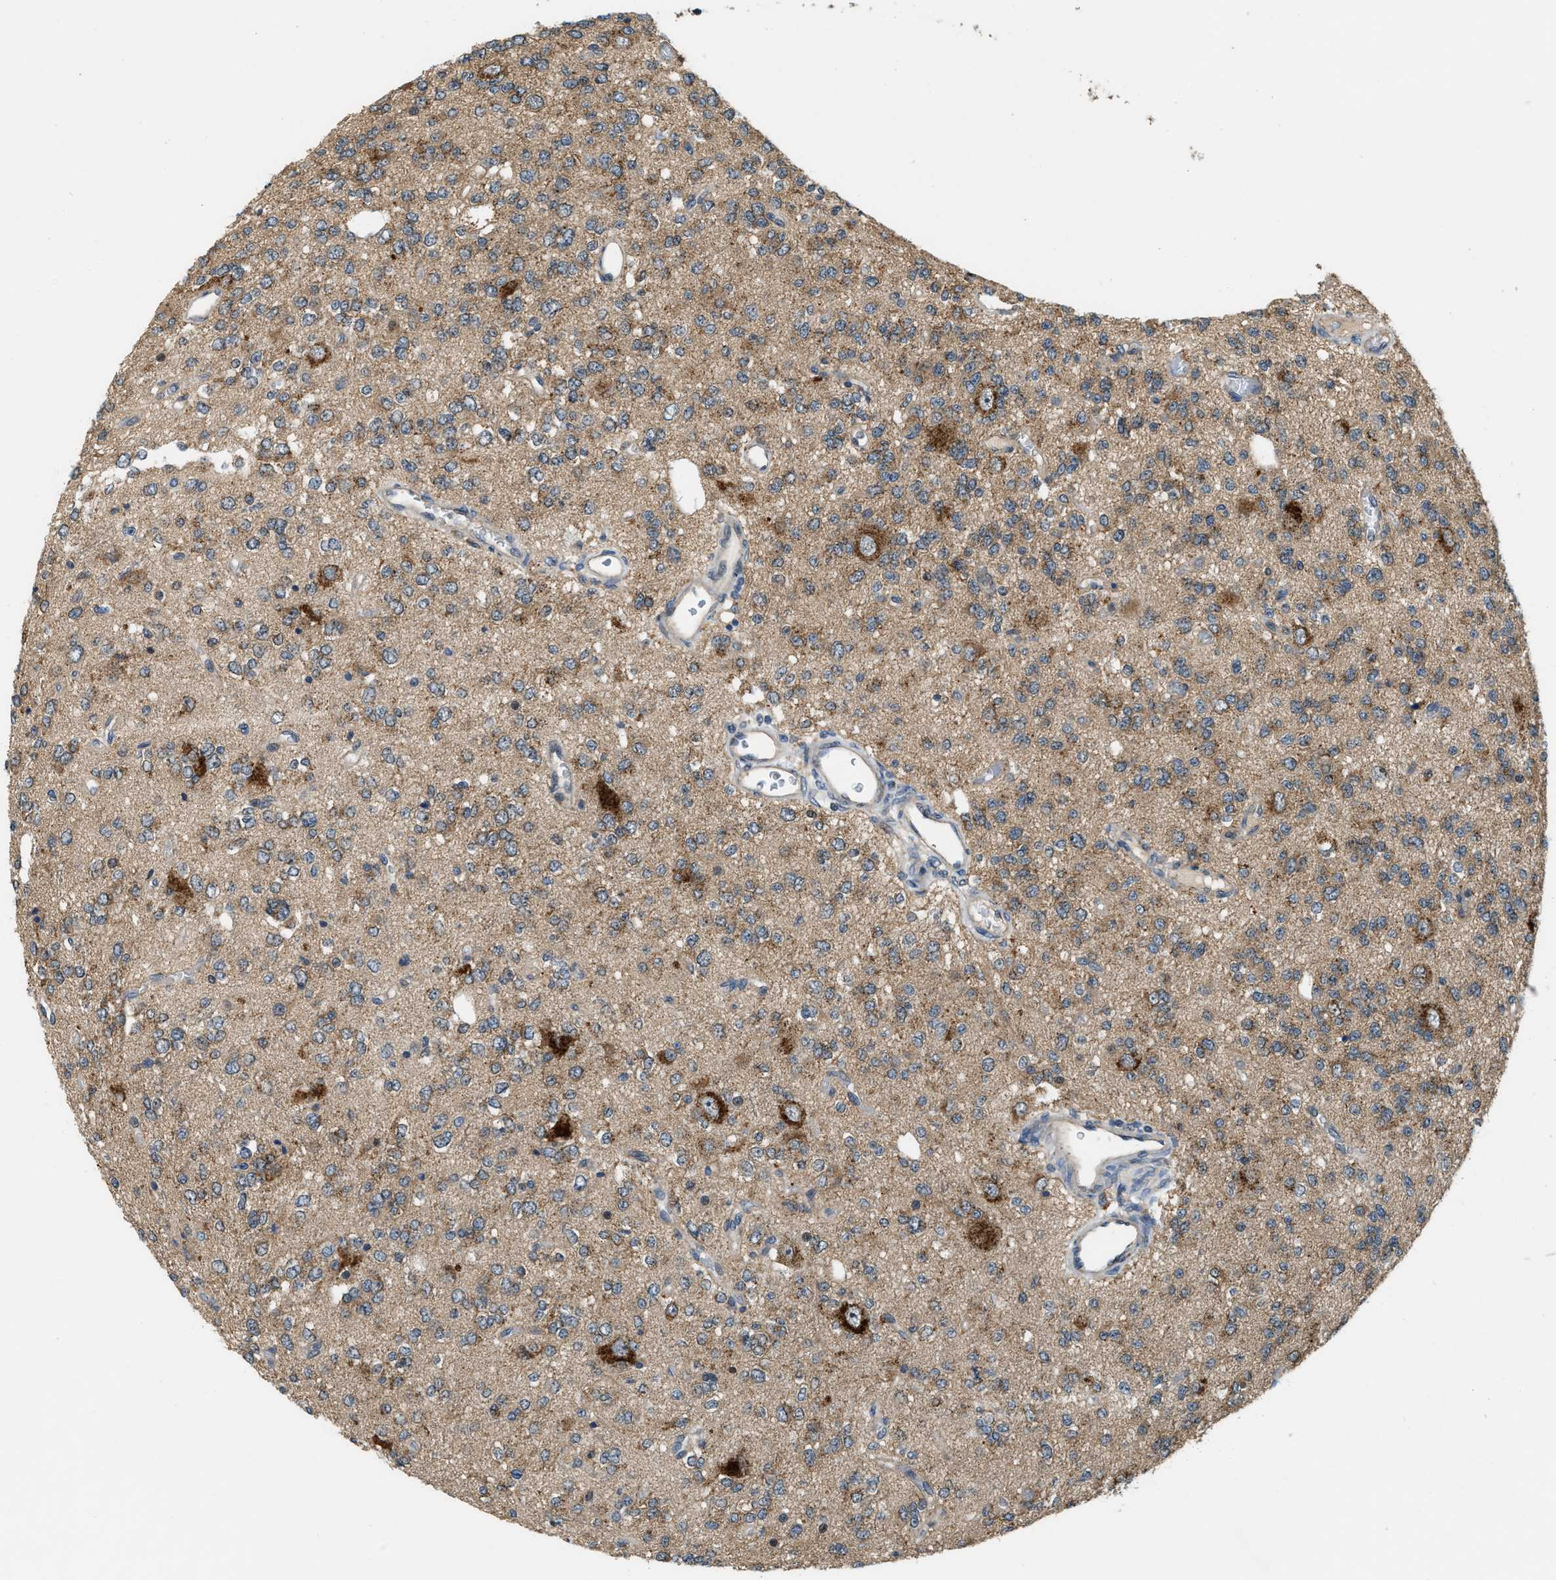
{"staining": {"intensity": "moderate", "quantity": ">75%", "location": "cytoplasmic/membranous"}, "tissue": "glioma", "cell_type": "Tumor cells", "image_type": "cancer", "snomed": [{"axis": "morphology", "description": "Glioma, malignant, Low grade"}, {"axis": "topography", "description": "Brain"}], "caption": "Tumor cells reveal moderate cytoplasmic/membranous expression in about >75% of cells in malignant glioma (low-grade).", "gene": "STARD3NL", "patient": {"sex": "male", "age": 38}}